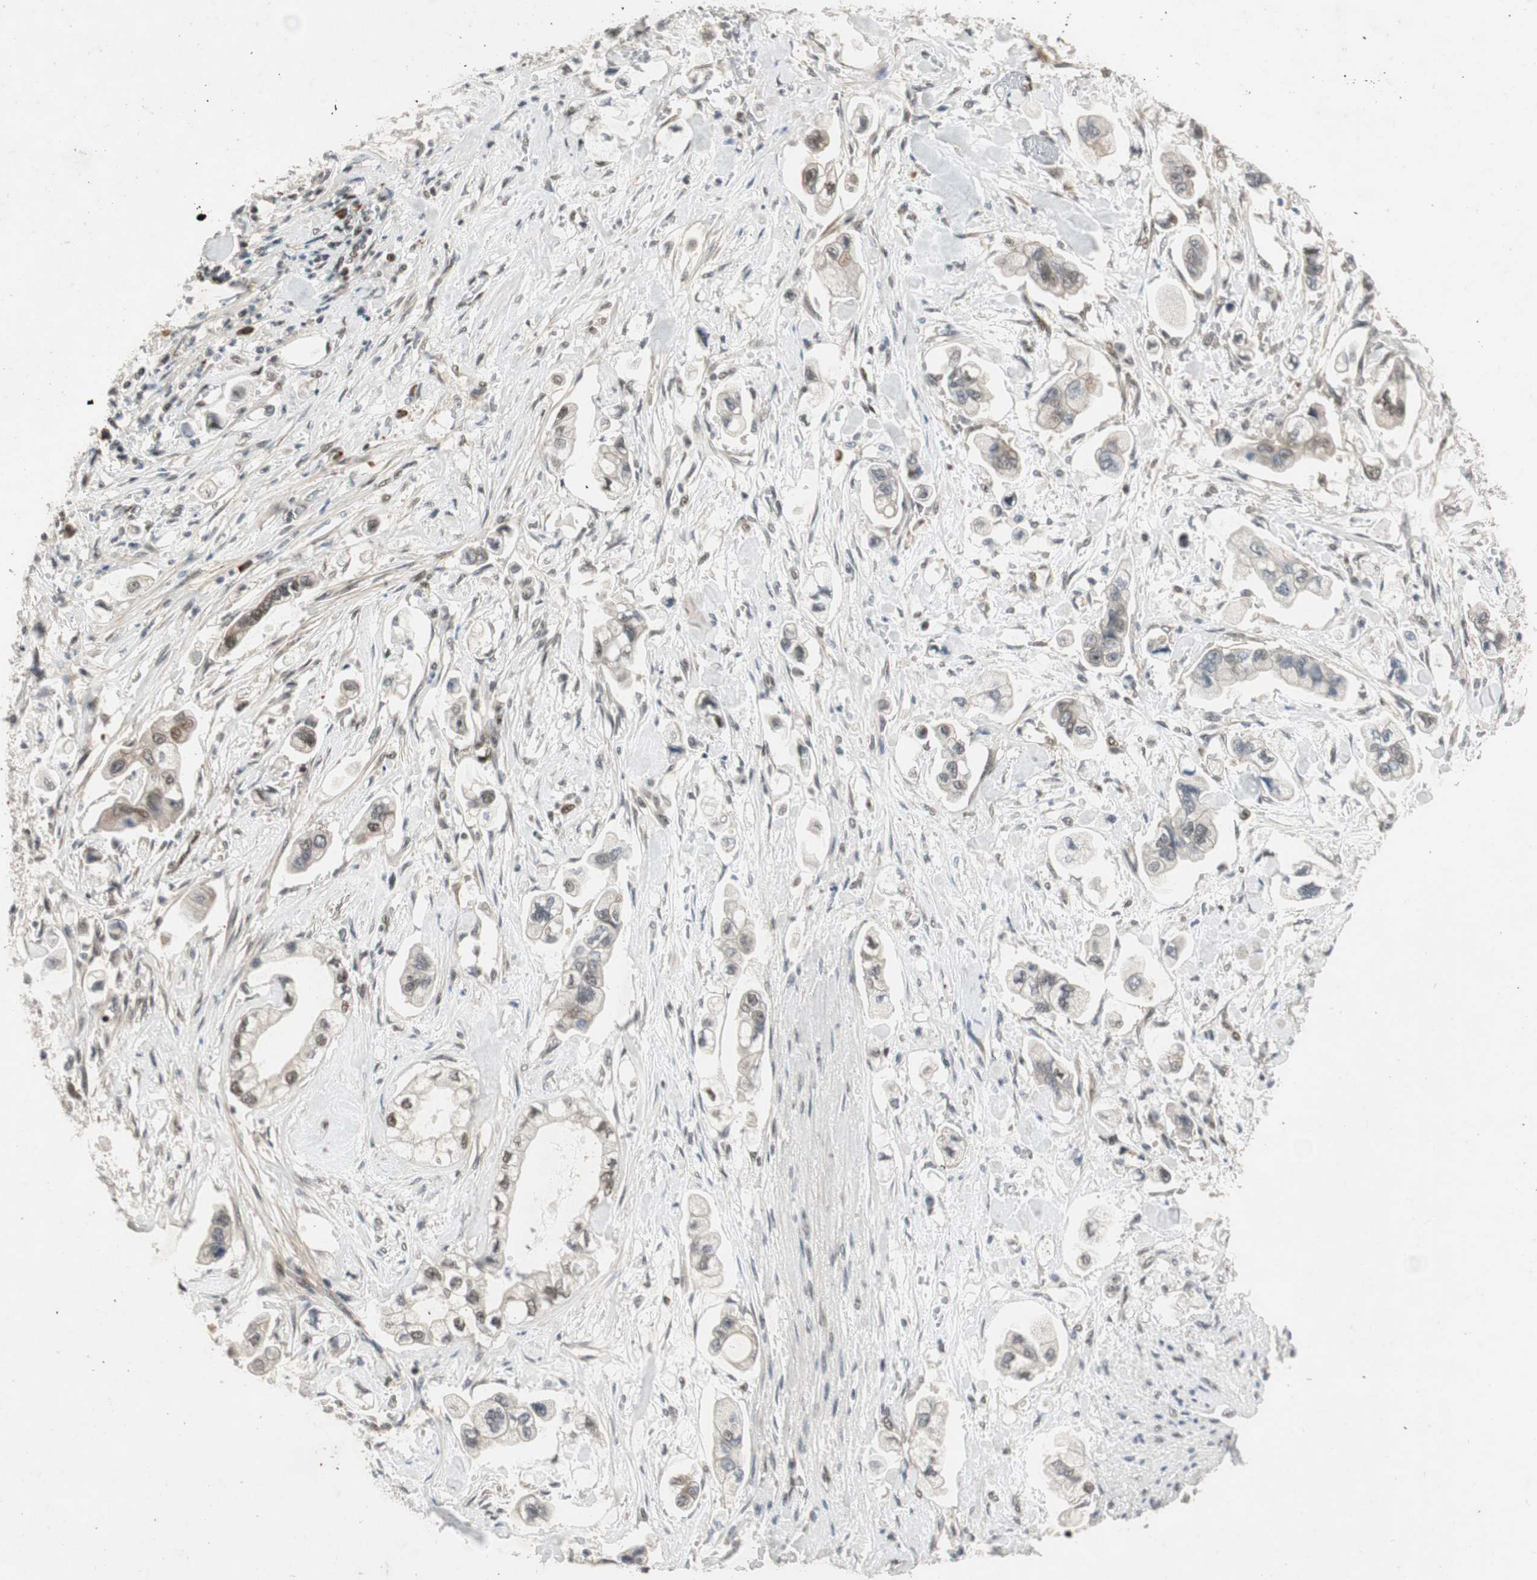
{"staining": {"intensity": "negative", "quantity": "none", "location": "none"}, "tissue": "stomach cancer", "cell_type": "Tumor cells", "image_type": "cancer", "snomed": [{"axis": "morphology", "description": "Adenocarcinoma, NOS"}, {"axis": "topography", "description": "Stomach"}], "caption": "IHC image of neoplastic tissue: human stomach cancer (adenocarcinoma) stained with DAB exhibits no significant protein positivity in tumor cells.", "gene": "NCBP3", "patient": {"sex": "male", "age": 62}}